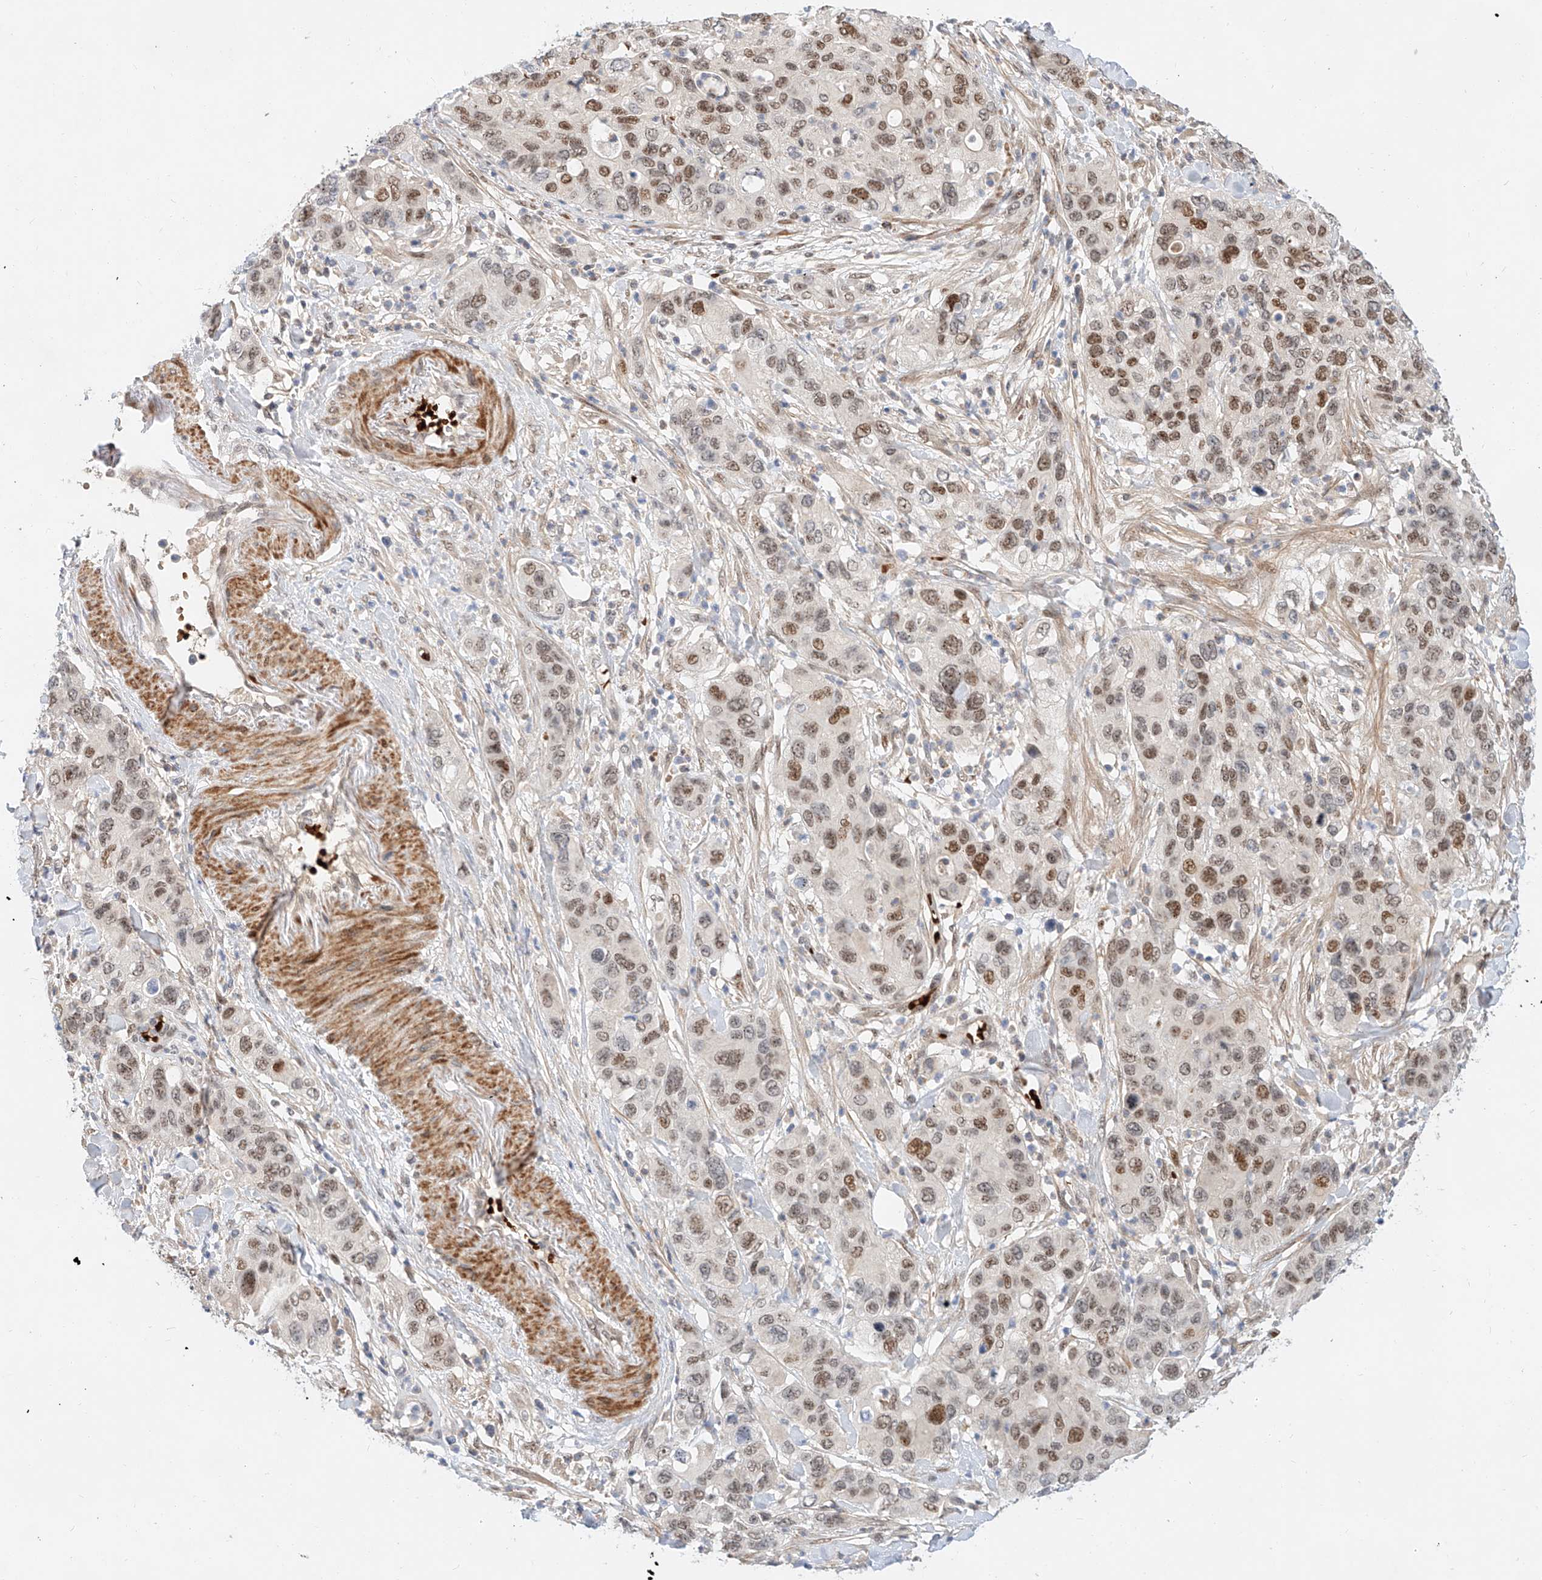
{"staining": {"intensity": "moderate", "quantity": ">75%", "location": "nuclear"}, "tissue": "pancreatic cancer", "cell_type": "Tumor cells", "image_type": "cancer", "snomed": [{"axis": "morphology", "description": "Adenocarcinoma, NOS"}, {"axis": "topography", "description": "Pancreas"}], "caption": "Pancreatic adenocarcinoma stained with immunohistochemistry shows moderate nuclear staining in about >75% of tumor cells.", "gene": "CBX8", "patient": {"sex": "female", "age": 71}}